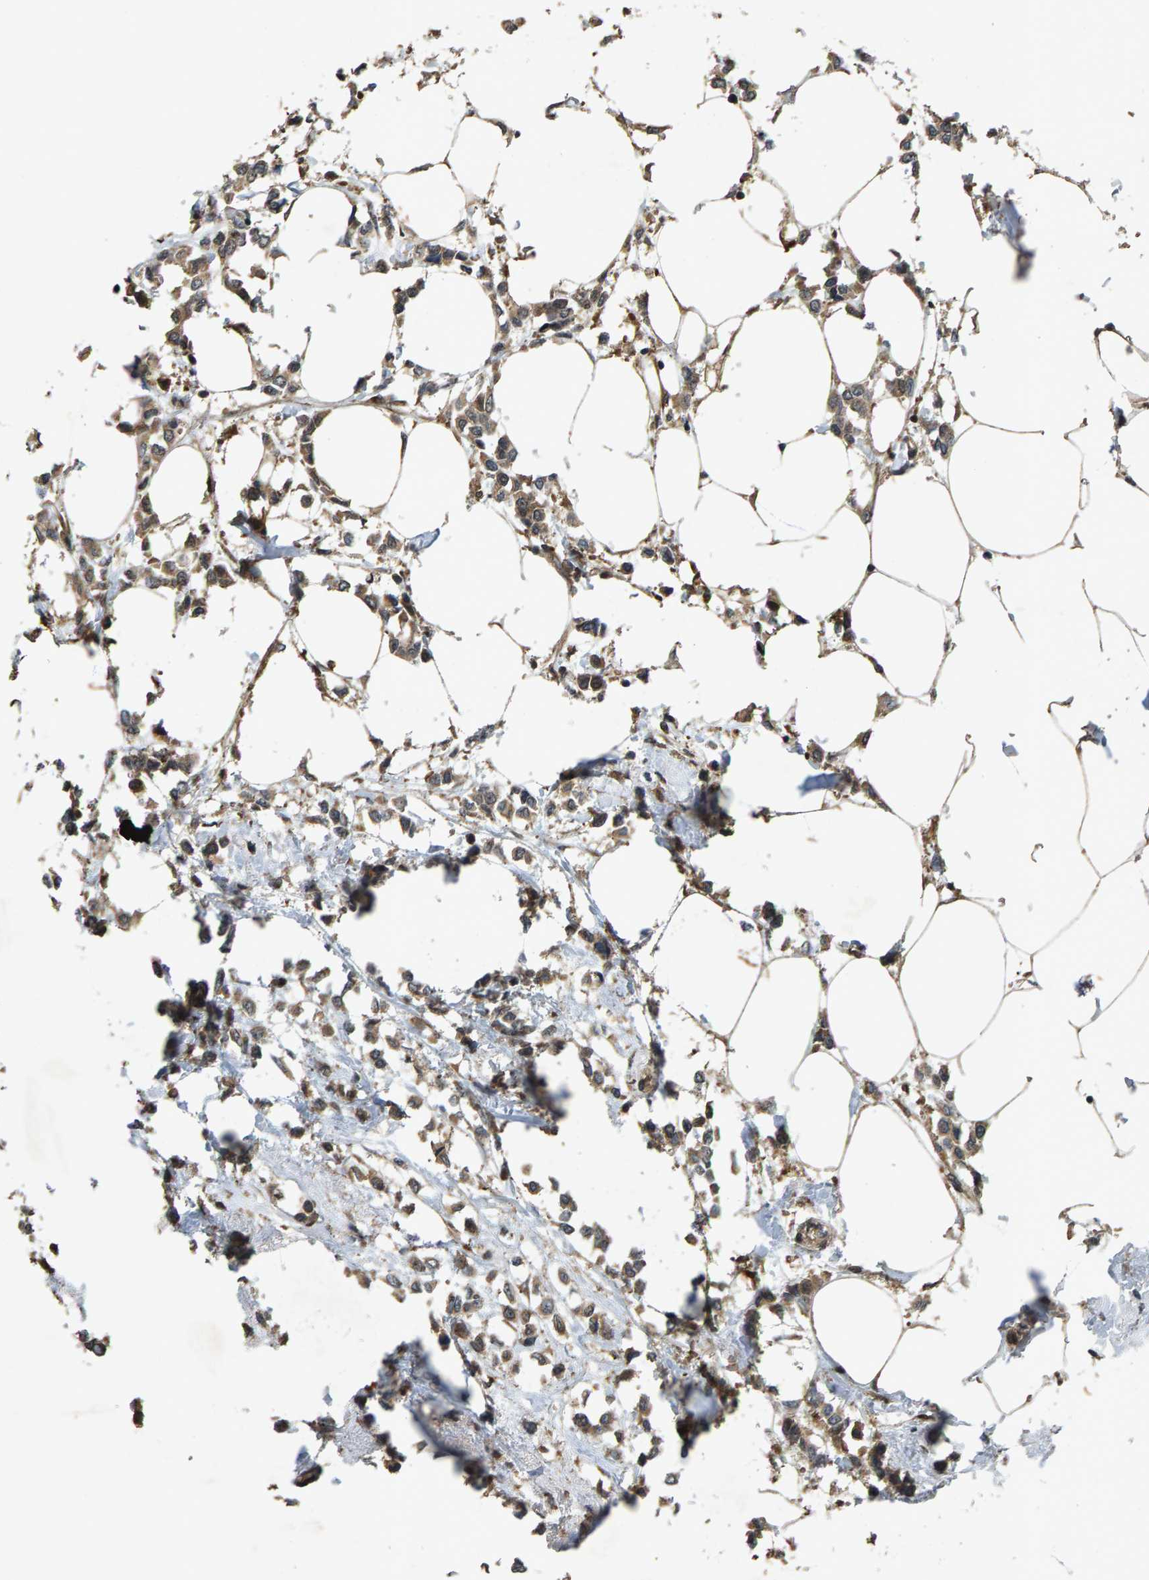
{"staining": {"intensity": "moderate", "quantity": ">75%", "location": "cytoplasmic/membranous"}, "tissue": "breast cancer", "cell_type": "Tumor cells", "image_type": "cancer", "snomed": [{"axis": "morphology", "description": "Lobular carcinoma"}, {"axis": "topography", "description": "Breast"}], "caption": "The image exhibits a brown stain indicating the presence of a protein in the cytoplasmic/membranous of tumor cells in breast lobular carcinoma.", "gene": "LRRC72", "patient": {"sex": "female", "age": 51}}